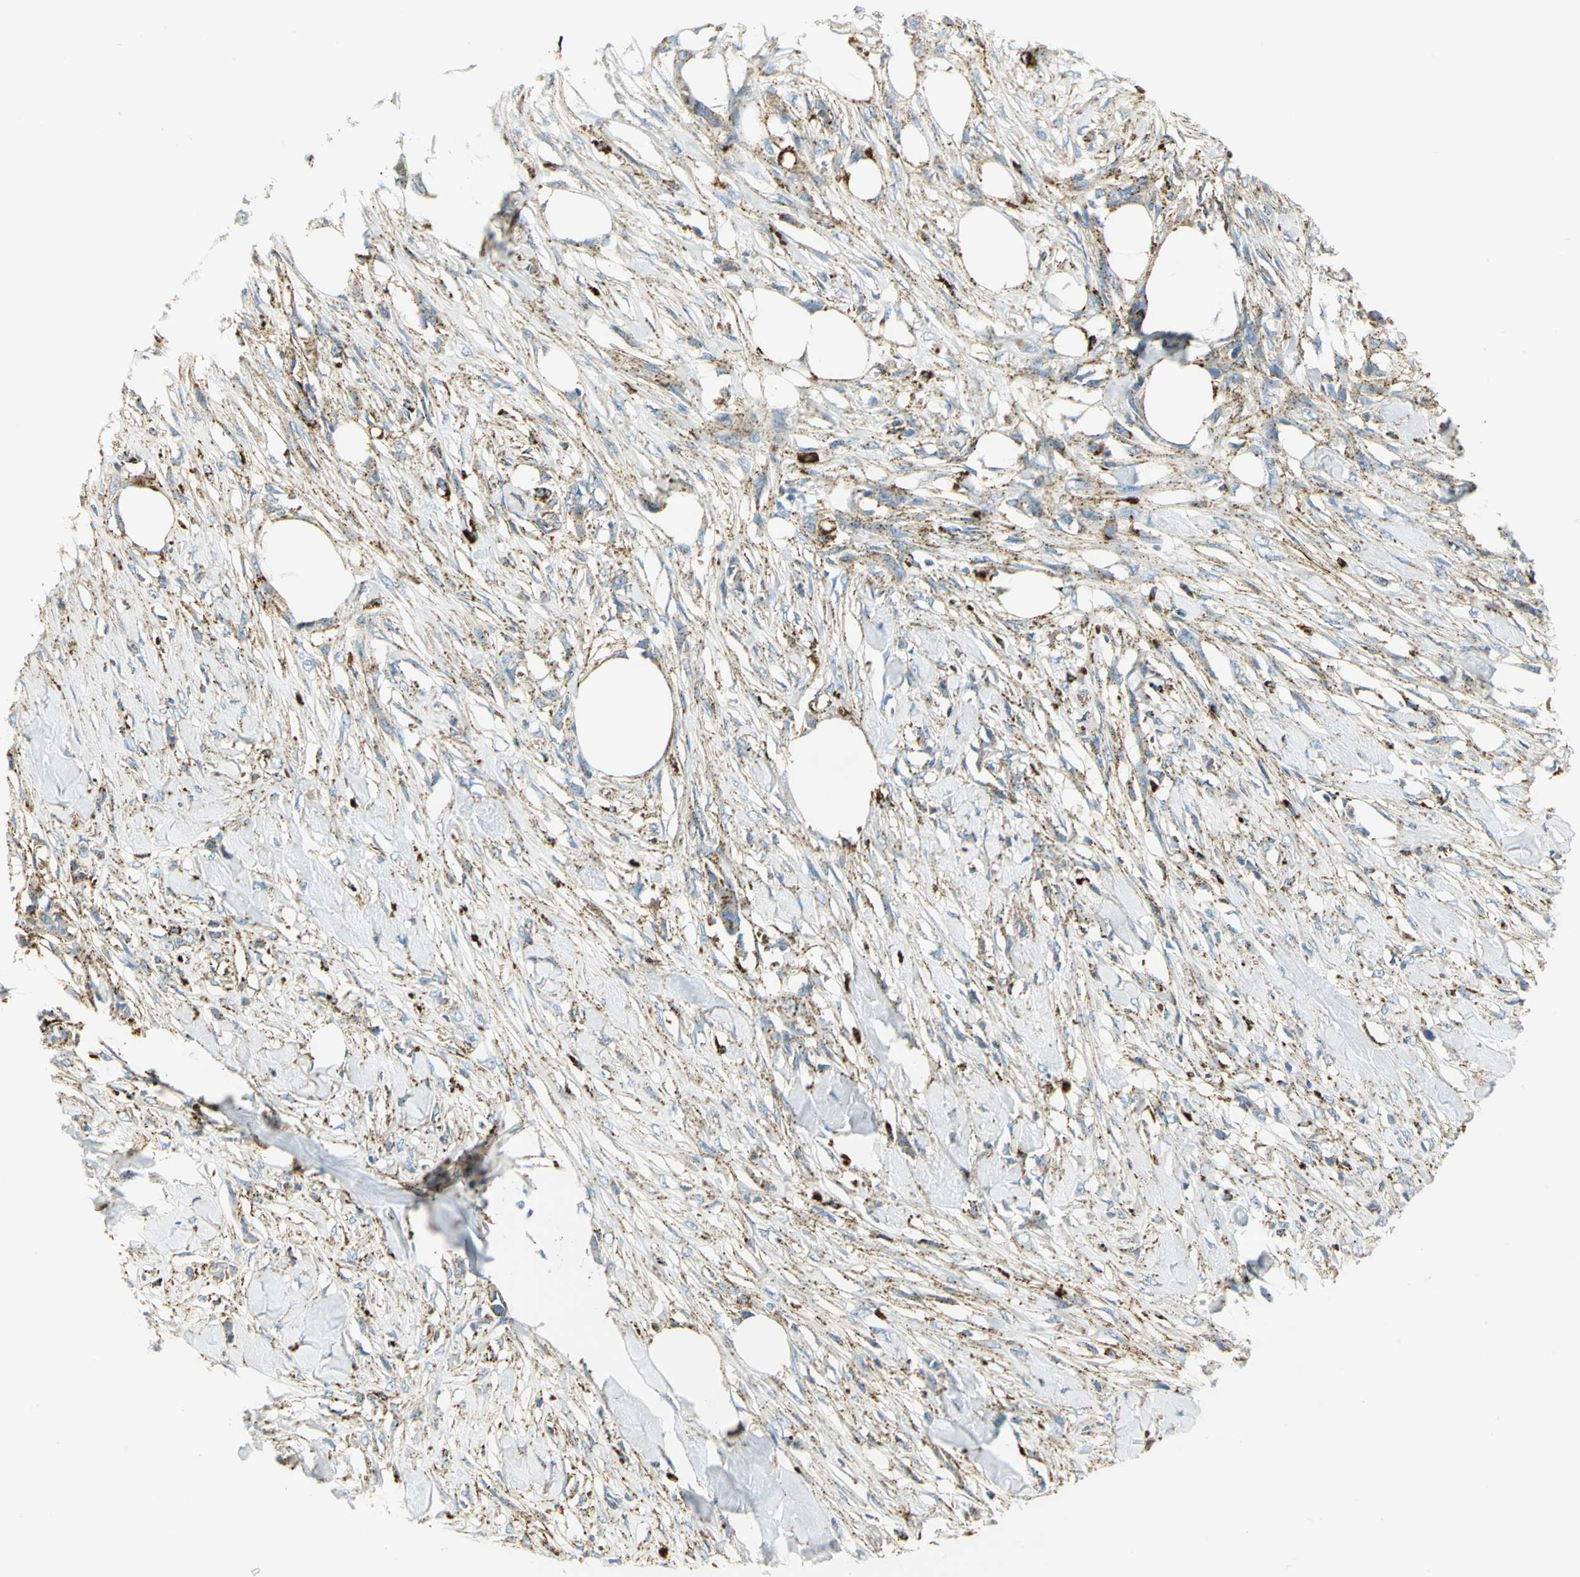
{"staining": {"intensity": "weak", "quantity": "25%-75%", "location": "cytoplasmic/membranous"}, "tissue": "skin cancer", "cell_type": "Tumor cells", "image_type": "cancer", "snomed": [{"axis": "morphology", "description": "Normal tissue, NOS"}, {"axis": "morphology", "description": "Squamous cell carcinoma, NOS"}, {"axis": "topography", "description": "Skin"}], "caption": "A brown stain labels weak cytoplasmic/membranous positivity of a protein in skin squamous cell carcinoma tumor cells.", "gene": "ARSA", "patient": {"sex": "female", "age": 59}}